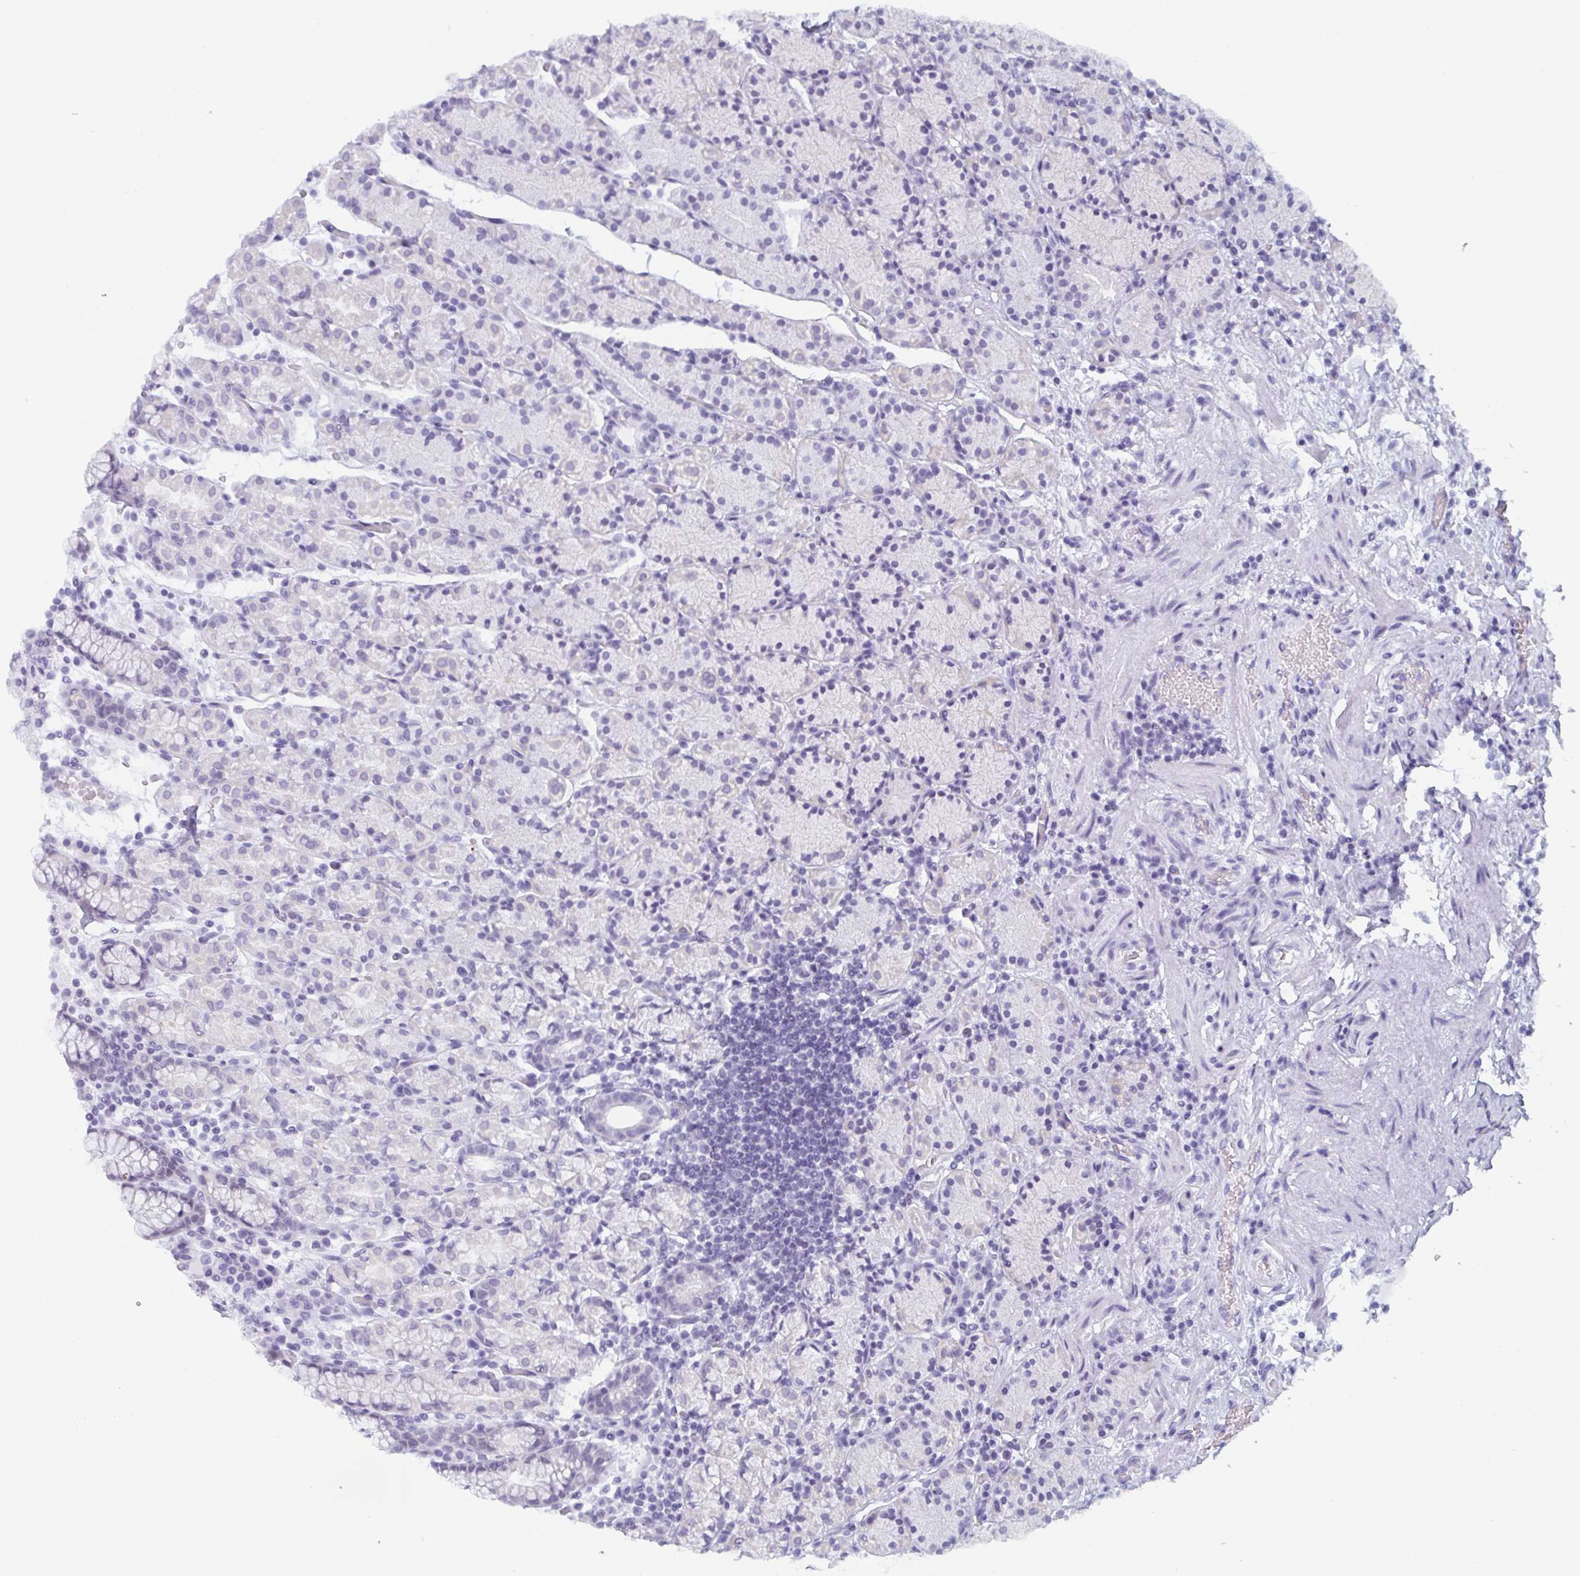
{"staining": {"intensity": "moderate", "quantity": "<25%", "location": "nuclear"}, "tissue": "stomach", "cell_type": "Glandular cells", "image_type": "normal", "snomed": [{"axis": "morphology", "description": "Normal tissue, NOS"}, {"axis": "topography", "description": "Stomach, upper"}, {"axis": "topography", "description": "Stomach"}], "caption": "Glandular cells exhibit moderate nuclear expression in about <25% of cells in benign stomach. Immunohistochemistry (ihc) stains the protein in brown and the nuclei are stained blue.", "gene": "PYCR3", "patient": {"sex": "male", "age": 62}}